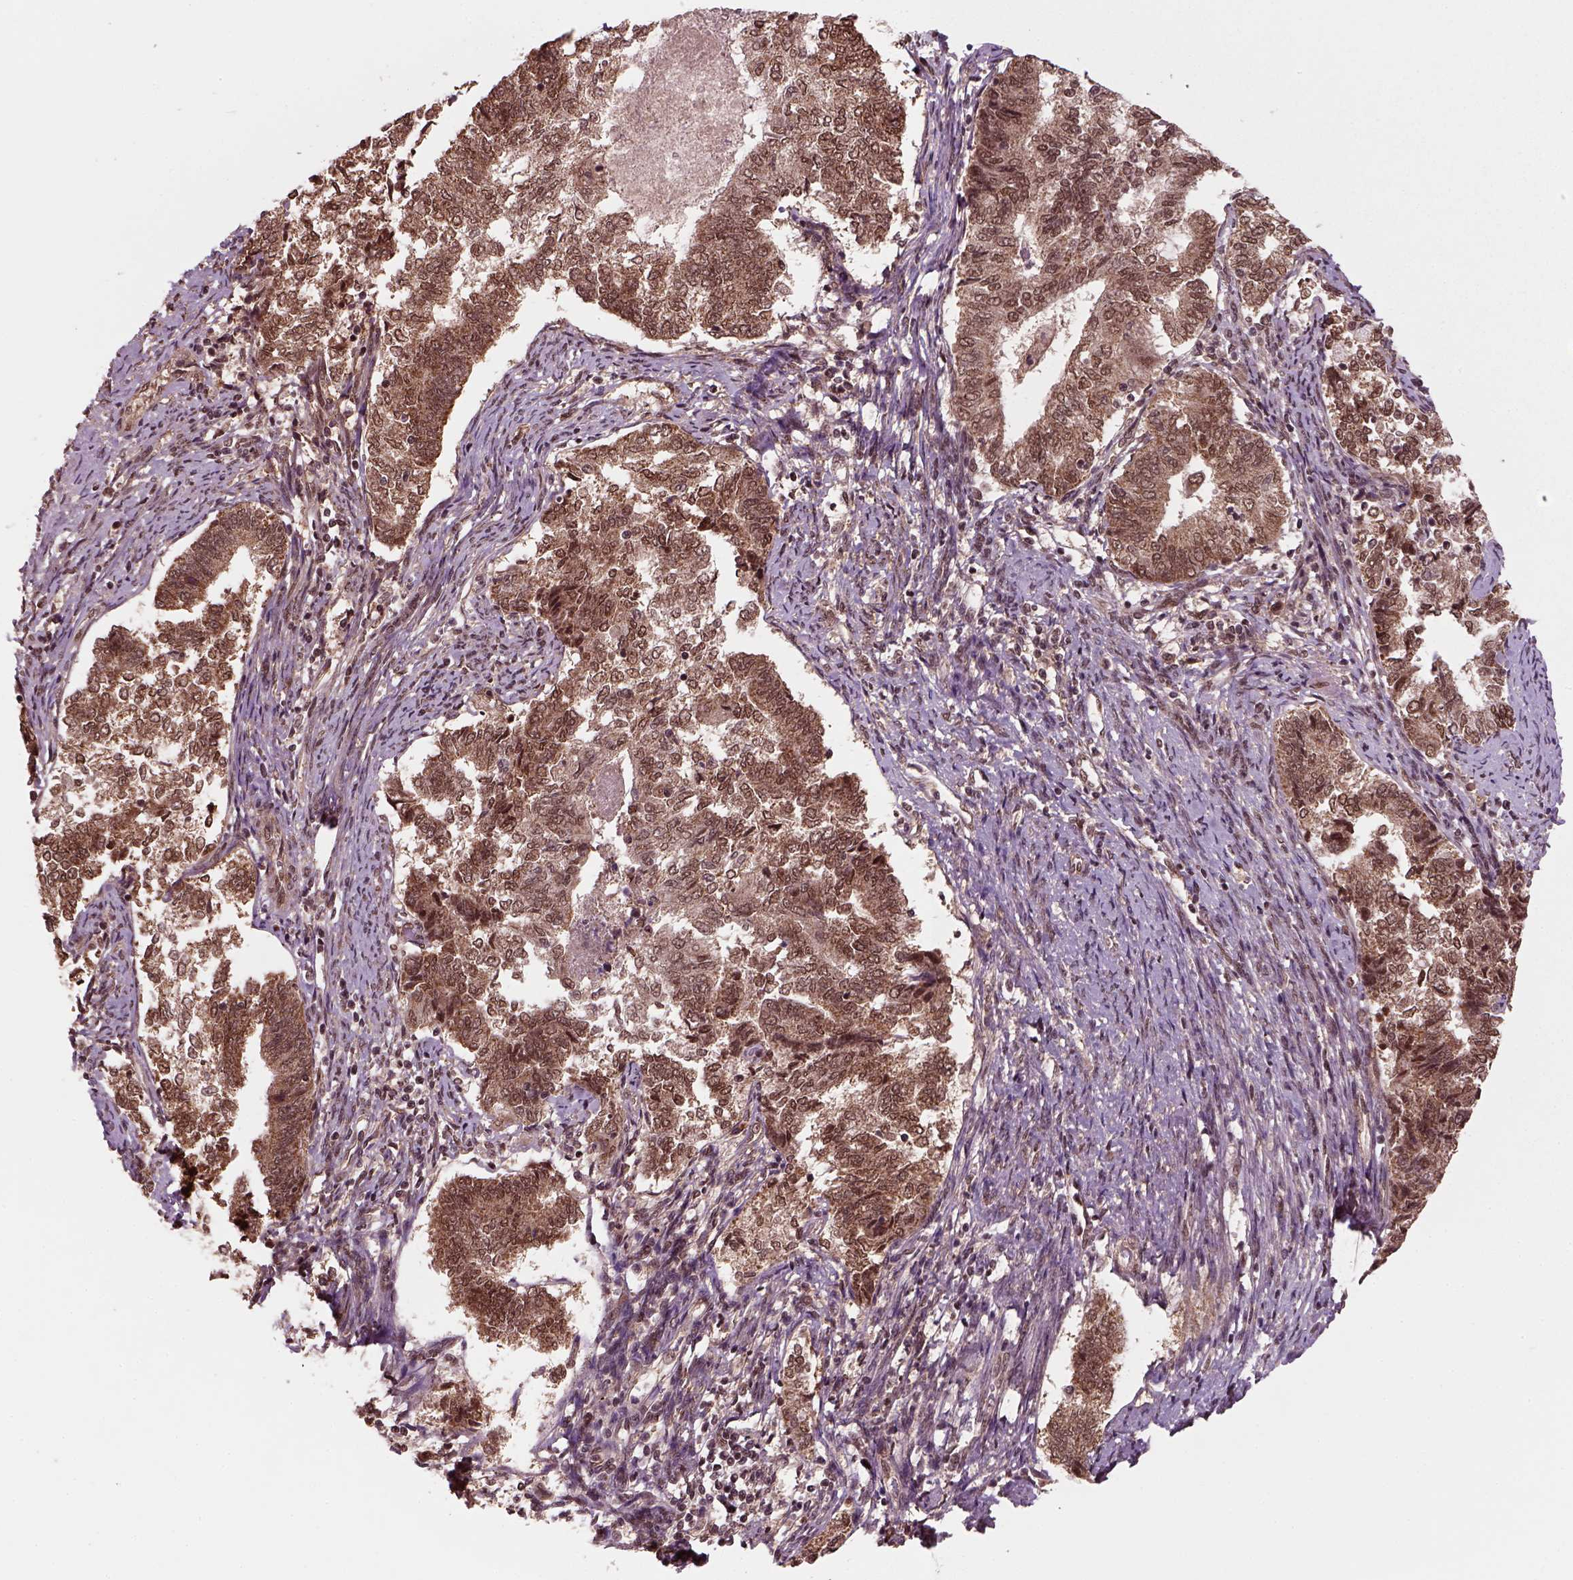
{"staining": {"intensity": "moderate", "quantity": ">75%", "location": "cytoplasmic/membranous,nuclear"}, "tissue": "endometrial cancer", "cell_type": "Tumor cells", "image_type": "cancer", "snomed": [{"axis": "morphology", "description": "Adenocarcinoma, NOS"}, {"axis": "topography", "description": "Endometrium"}], "caption": "Immunohistochemical staining of human endometrial cancer (adenocarcinoma) shows moderate cytoplasmic/membranous and nuclear protein expression in approximately >75% of tumor cells.", "gene": "NUDT9", "patient": {"sex": "female", "age": 65}}